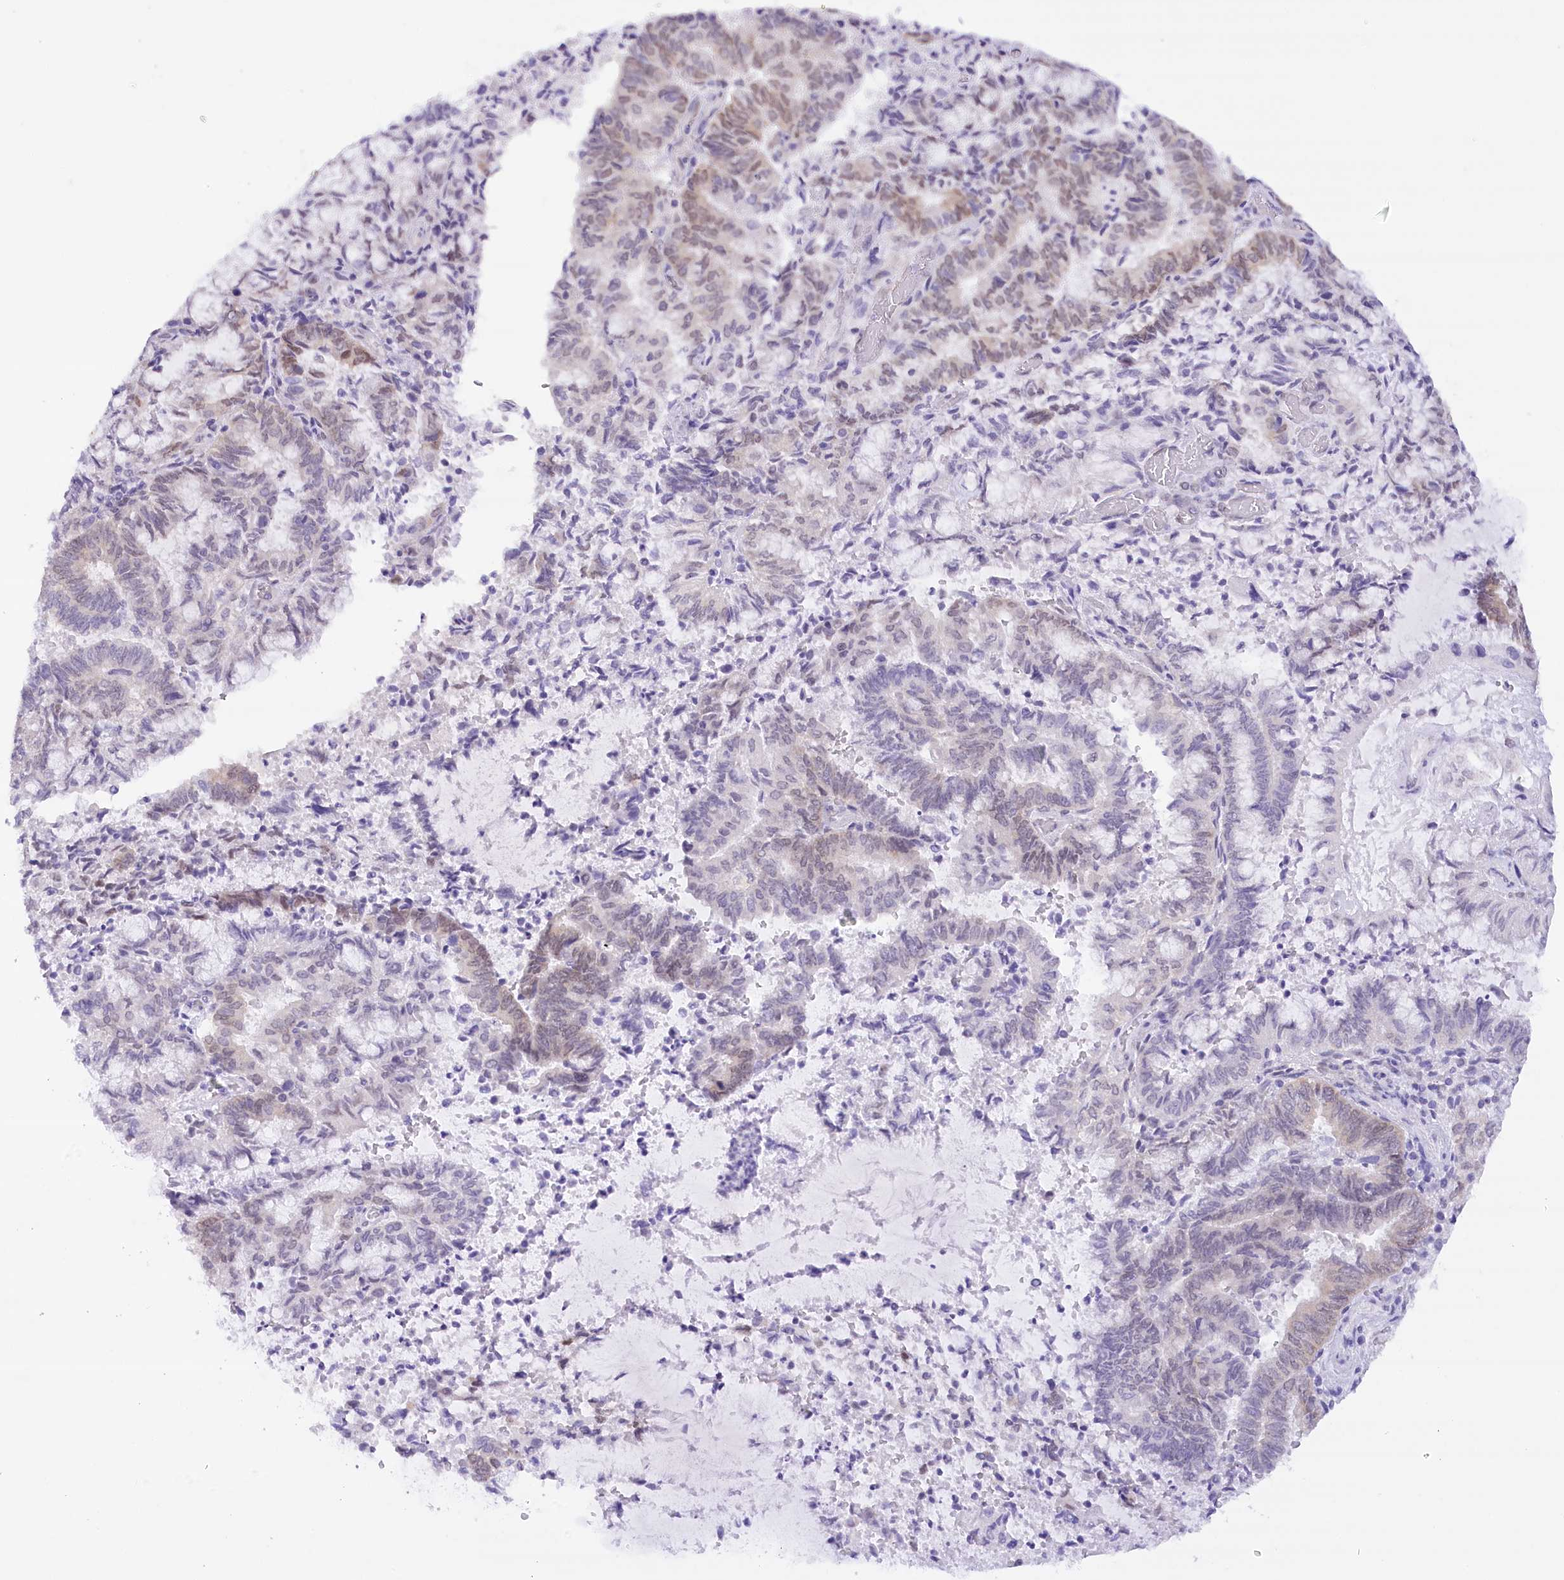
{"staining": {"intensity": "weak", "quantity": "<25%", "location": "cytoplasmic/membranous,nuclear"}, "tissue": "endometrial cancer", "cell_type": "Tumor cells", "image_type": "cancer", "snomed": [{"axis": "morphology", "description": "Adenocarcinoma, NOS"}, {"axis": "topography", "description": "Endometrium"}], "caption": "Immunohistochemical staining of endometrial adenocarcinoma reveals no significant staining in tumor cells.", "gene": "HNRNPA0", "patient": {"sex": "female", "age": 80}}